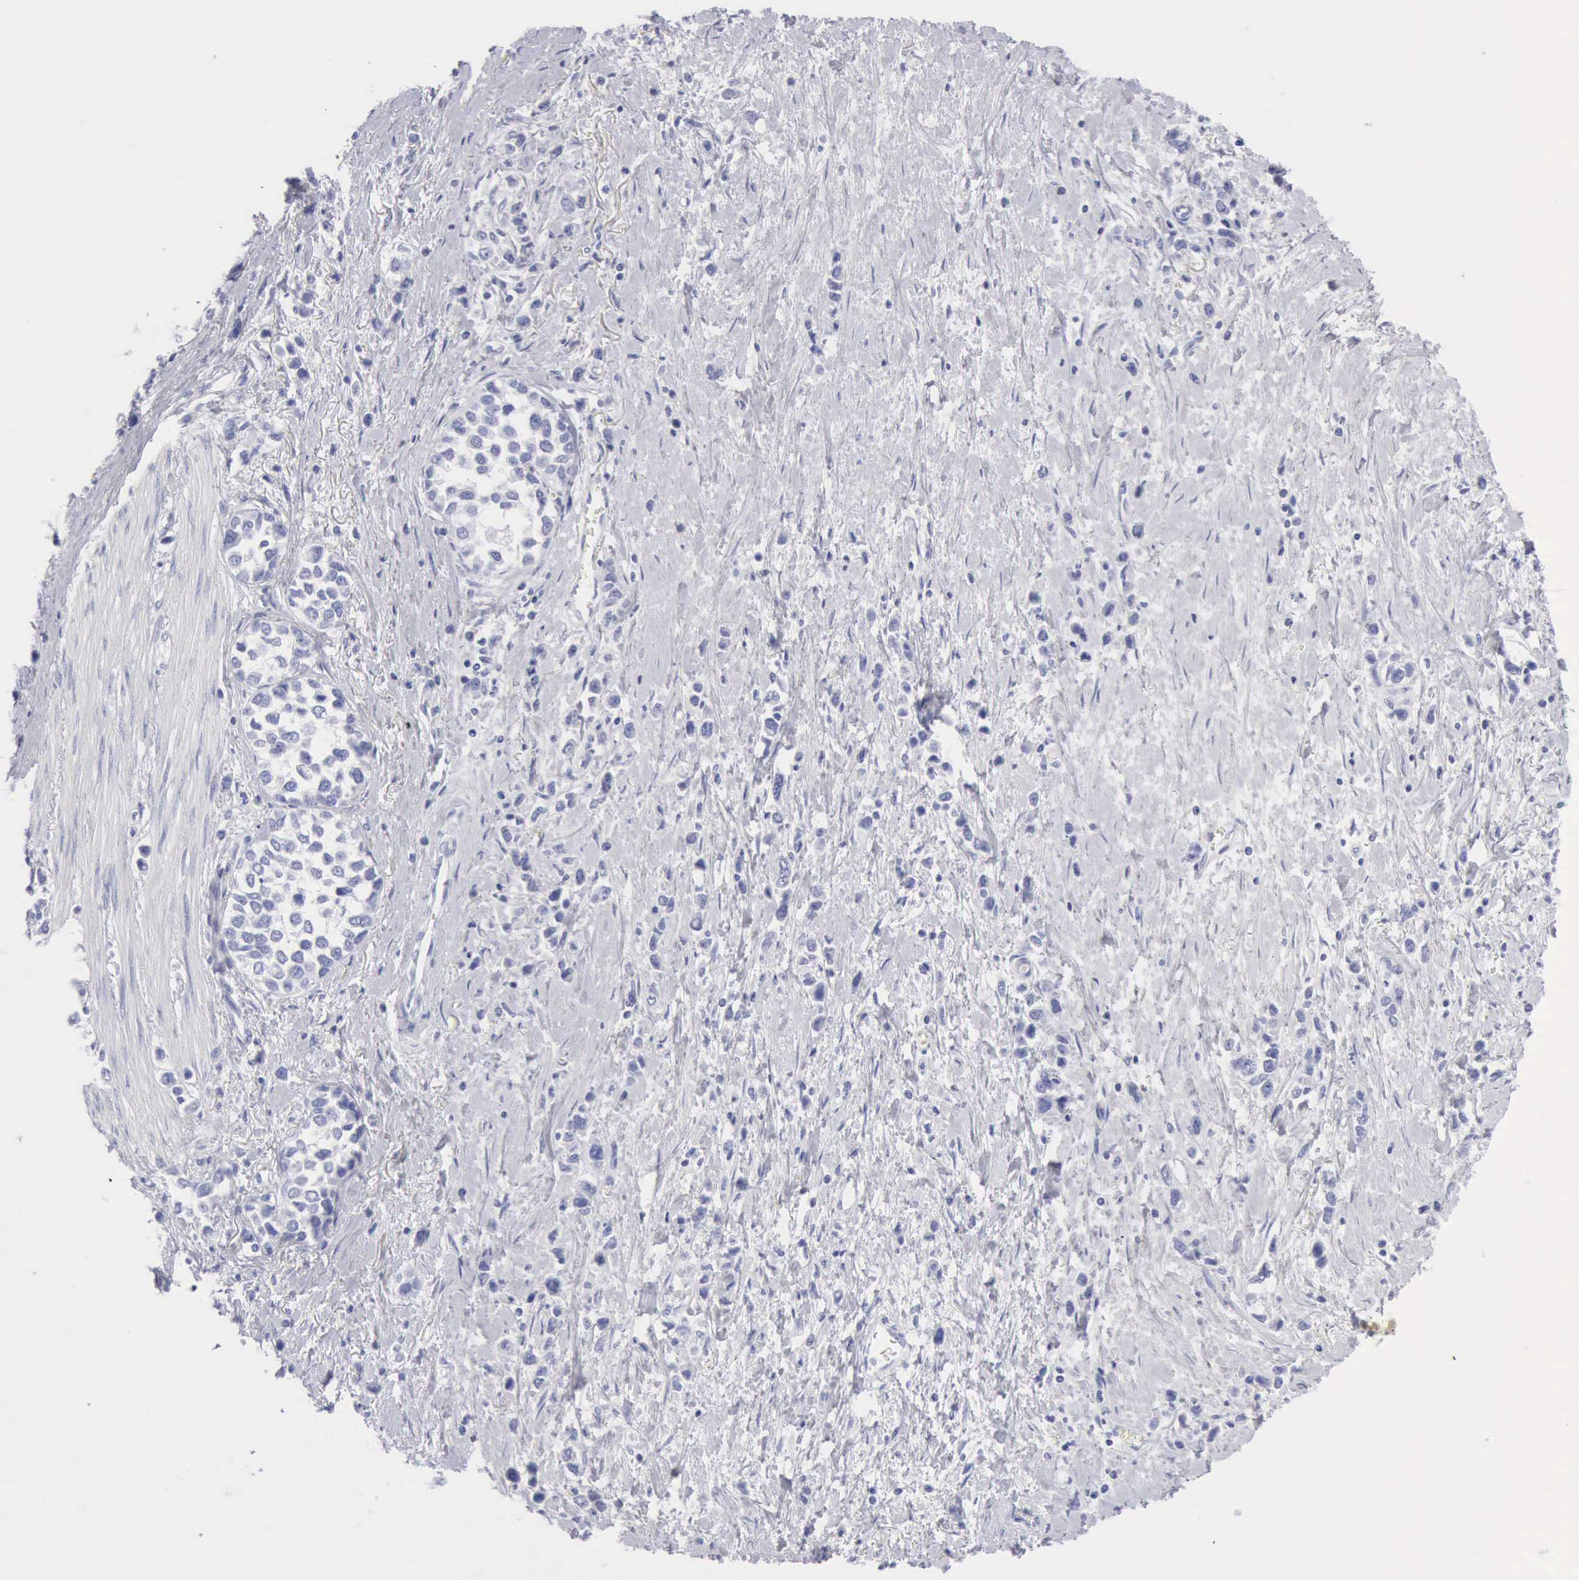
{"staining": {"intensity": "negative", "quantity": "none", "location": "none"}, "tissue": "stomach cancer", "cell_type": "Tumor cells", "image_type": "cancer", "snomed": [{"axis": "morphology", "description": "Adenocarcinoma, NOS"}, {"axis": "topography", "description": "Stomach, upper"}], "caption": "Immunohistochemistry image of neoplastic tissue: stomach cancer stained with DAB (3,3'-diaminobenzidine) demonstrates no significant protein staining in tumor cells.", "gene": "KRT5", "patient": {"sex": "male", "age": 76}}